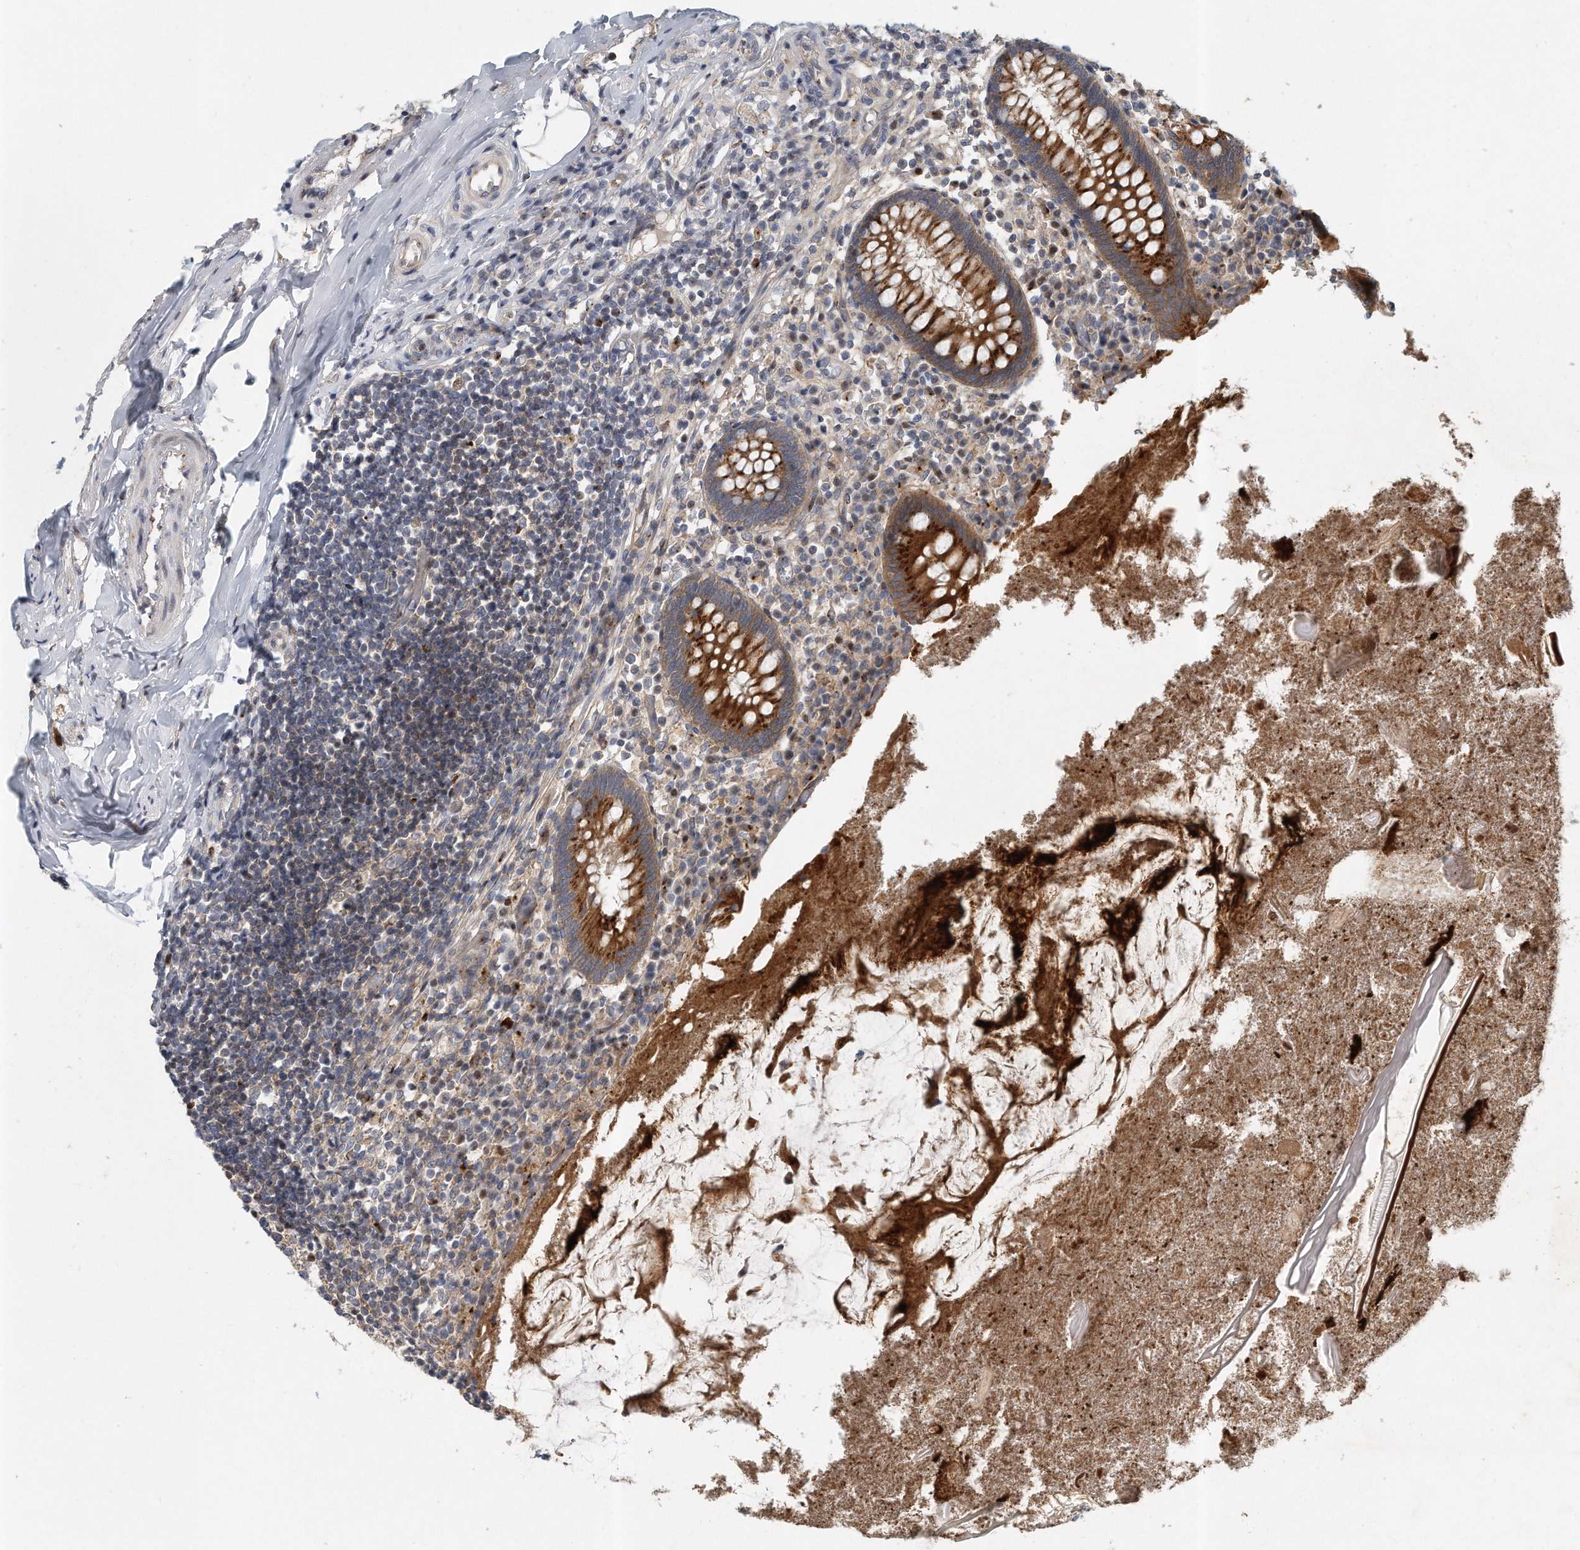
{"staining": {"intensity": "strong", "quantity": ">75%", "location": "cytoplasmic/membranous"}, "tissue": "appendix", "cell_type": "Glandular cells", "image_type": "normal", "snomed": [{"axis": "morphology", "description": "Normal tissue, NOS"}, {"axis": "topography", "description": "Appendix"}], "caption": "Protein staining of normal appendix demonstrates strong cytoplasmic/membranous expression in about >75% of glandular cells.", "gene": "PCDH8", "patient": {"sex": "female", "age": 17}}